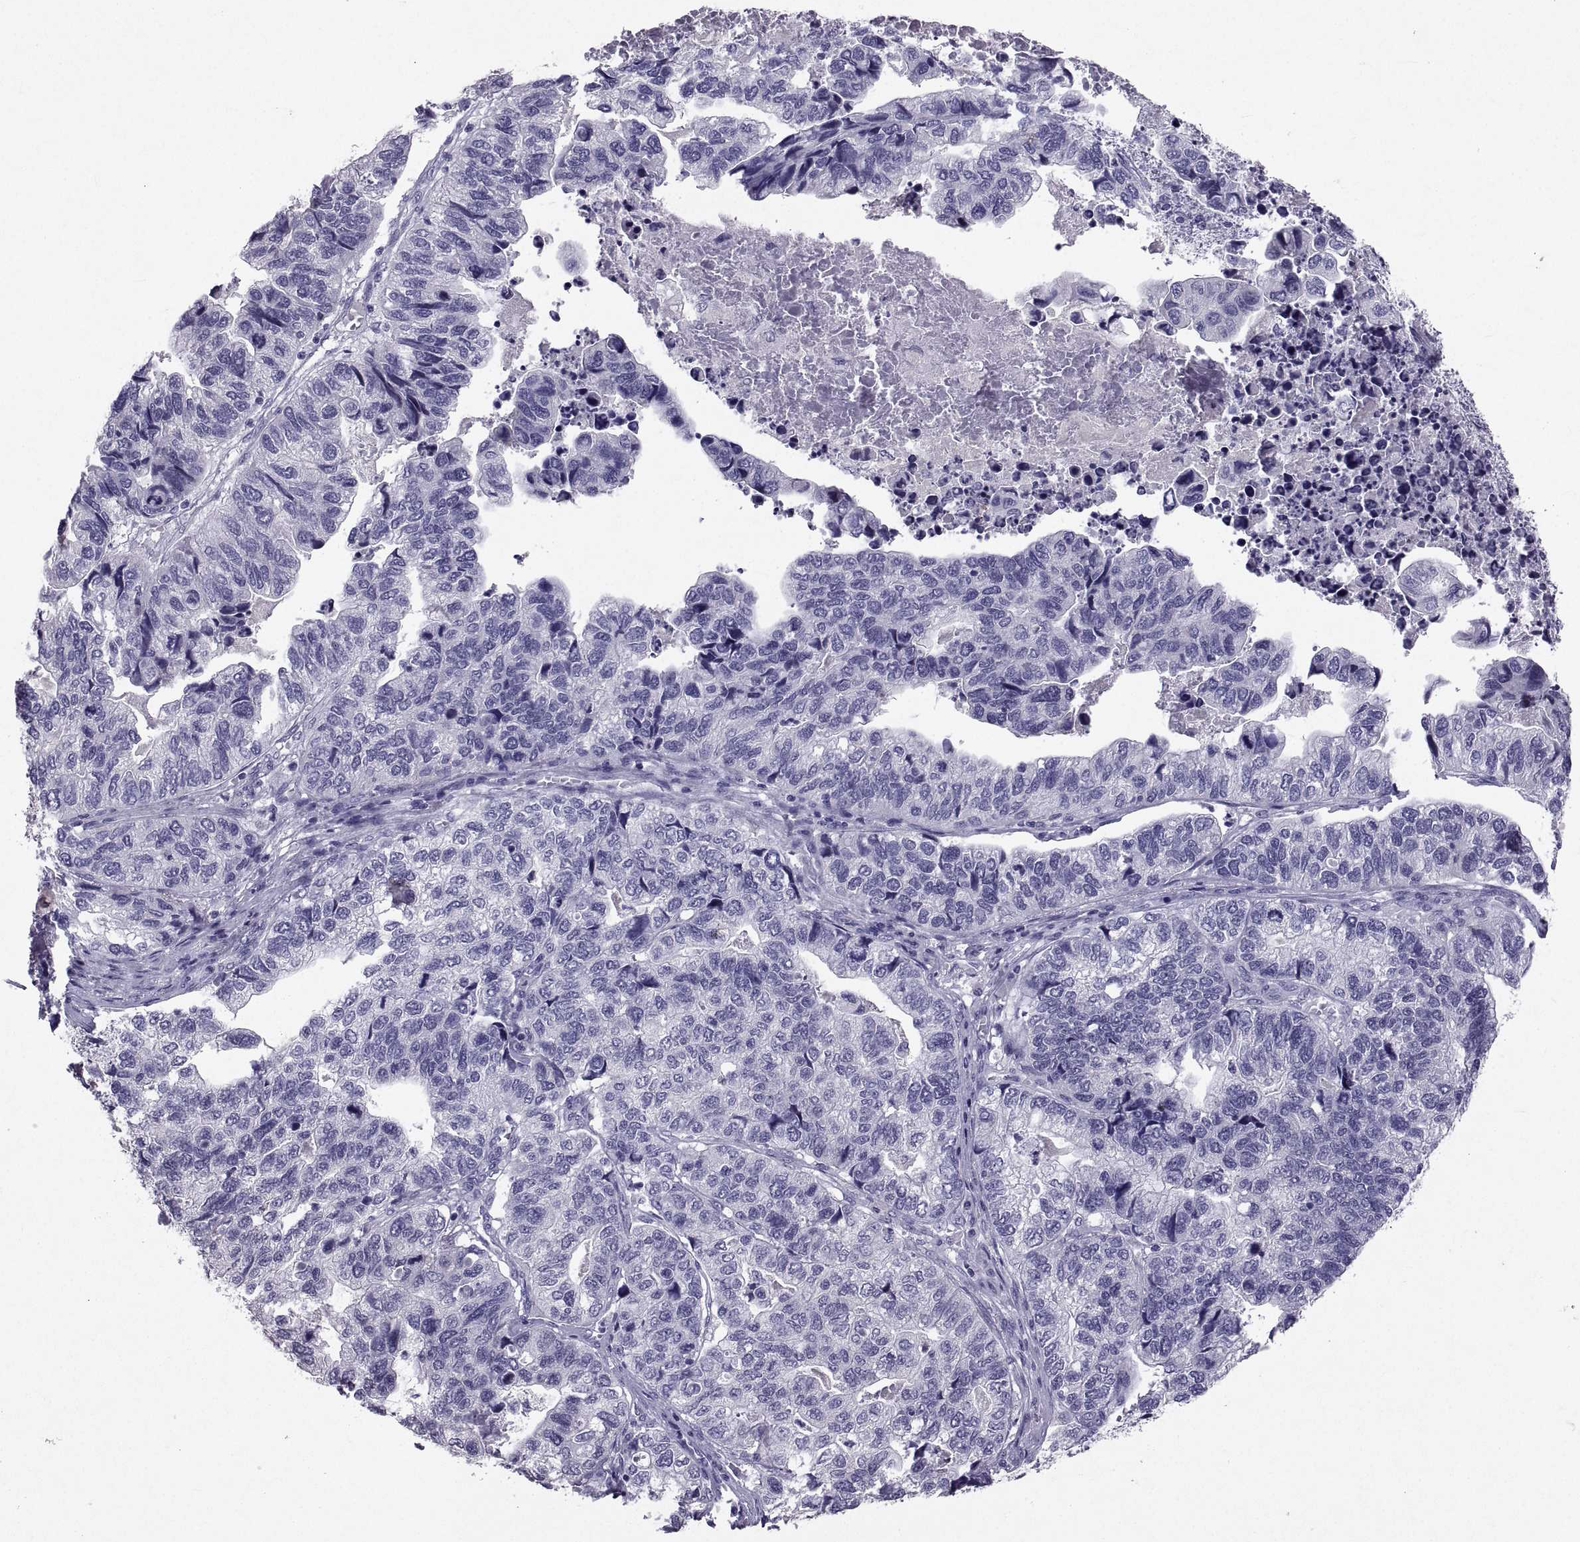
{"staining": {"intensity": "negative", "quantity": "none", "location": "none"}, "tissue": "stomach cancer", "cell_type": "Tumor cells", "image_type": "cancer", "snomed": [{"axis": "morphology", "description": "Adenocarcinoma, NOS"}, {"axis": "topography", "description": "Stomach, upper"}], "caption": "Immunohistochemistry histopathology image of neoplastic tissue: stomach adenocarcinoma stained with DAB displays no significant protein staining in tumor cells. (DAB immunohistochemistry (IHC) visualized using brightfield microscopy, high magnification).", "gene": "SOX21", "patient": {"sex": "female", "age": 67}}